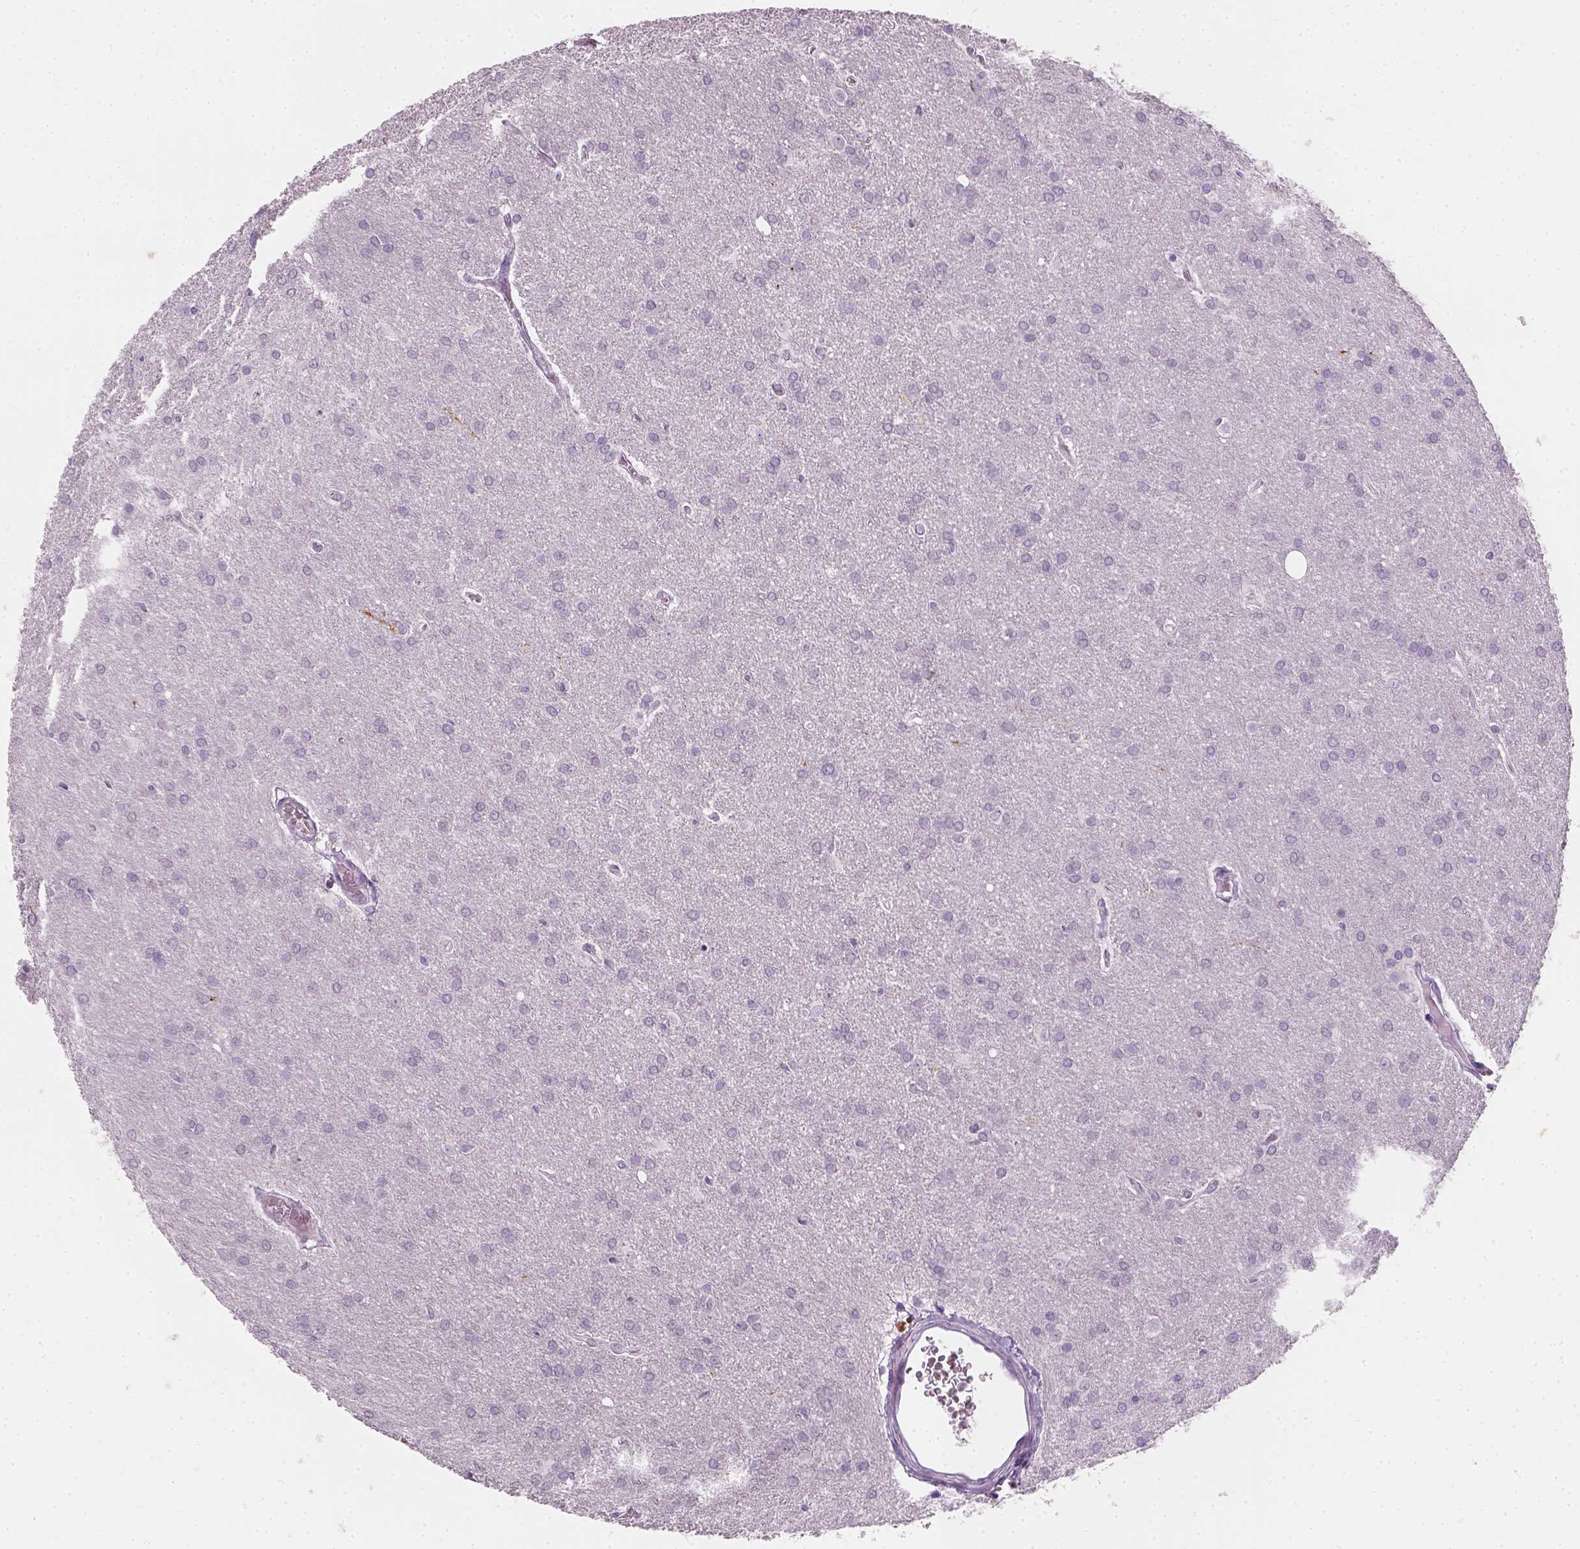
{"staining": {"intensity": "negative", "quantity": "none", "location": "none"}, "tissue": "glioma", "cell_type": "Tumor cells", "image_type": "cancer", "snomed": [{"axis": "morphology", "description": "Glioma, malignant, Low grade"}, {"axis": "topography", "description": "Brain"}], "caption": "Human low-grade glioma (malignant) stained for a protein using immunohistochemistry (IHC) reveals no expression in tumor cells.", "gene": "TH", "patient": {"sex": "female", "age": 32}}